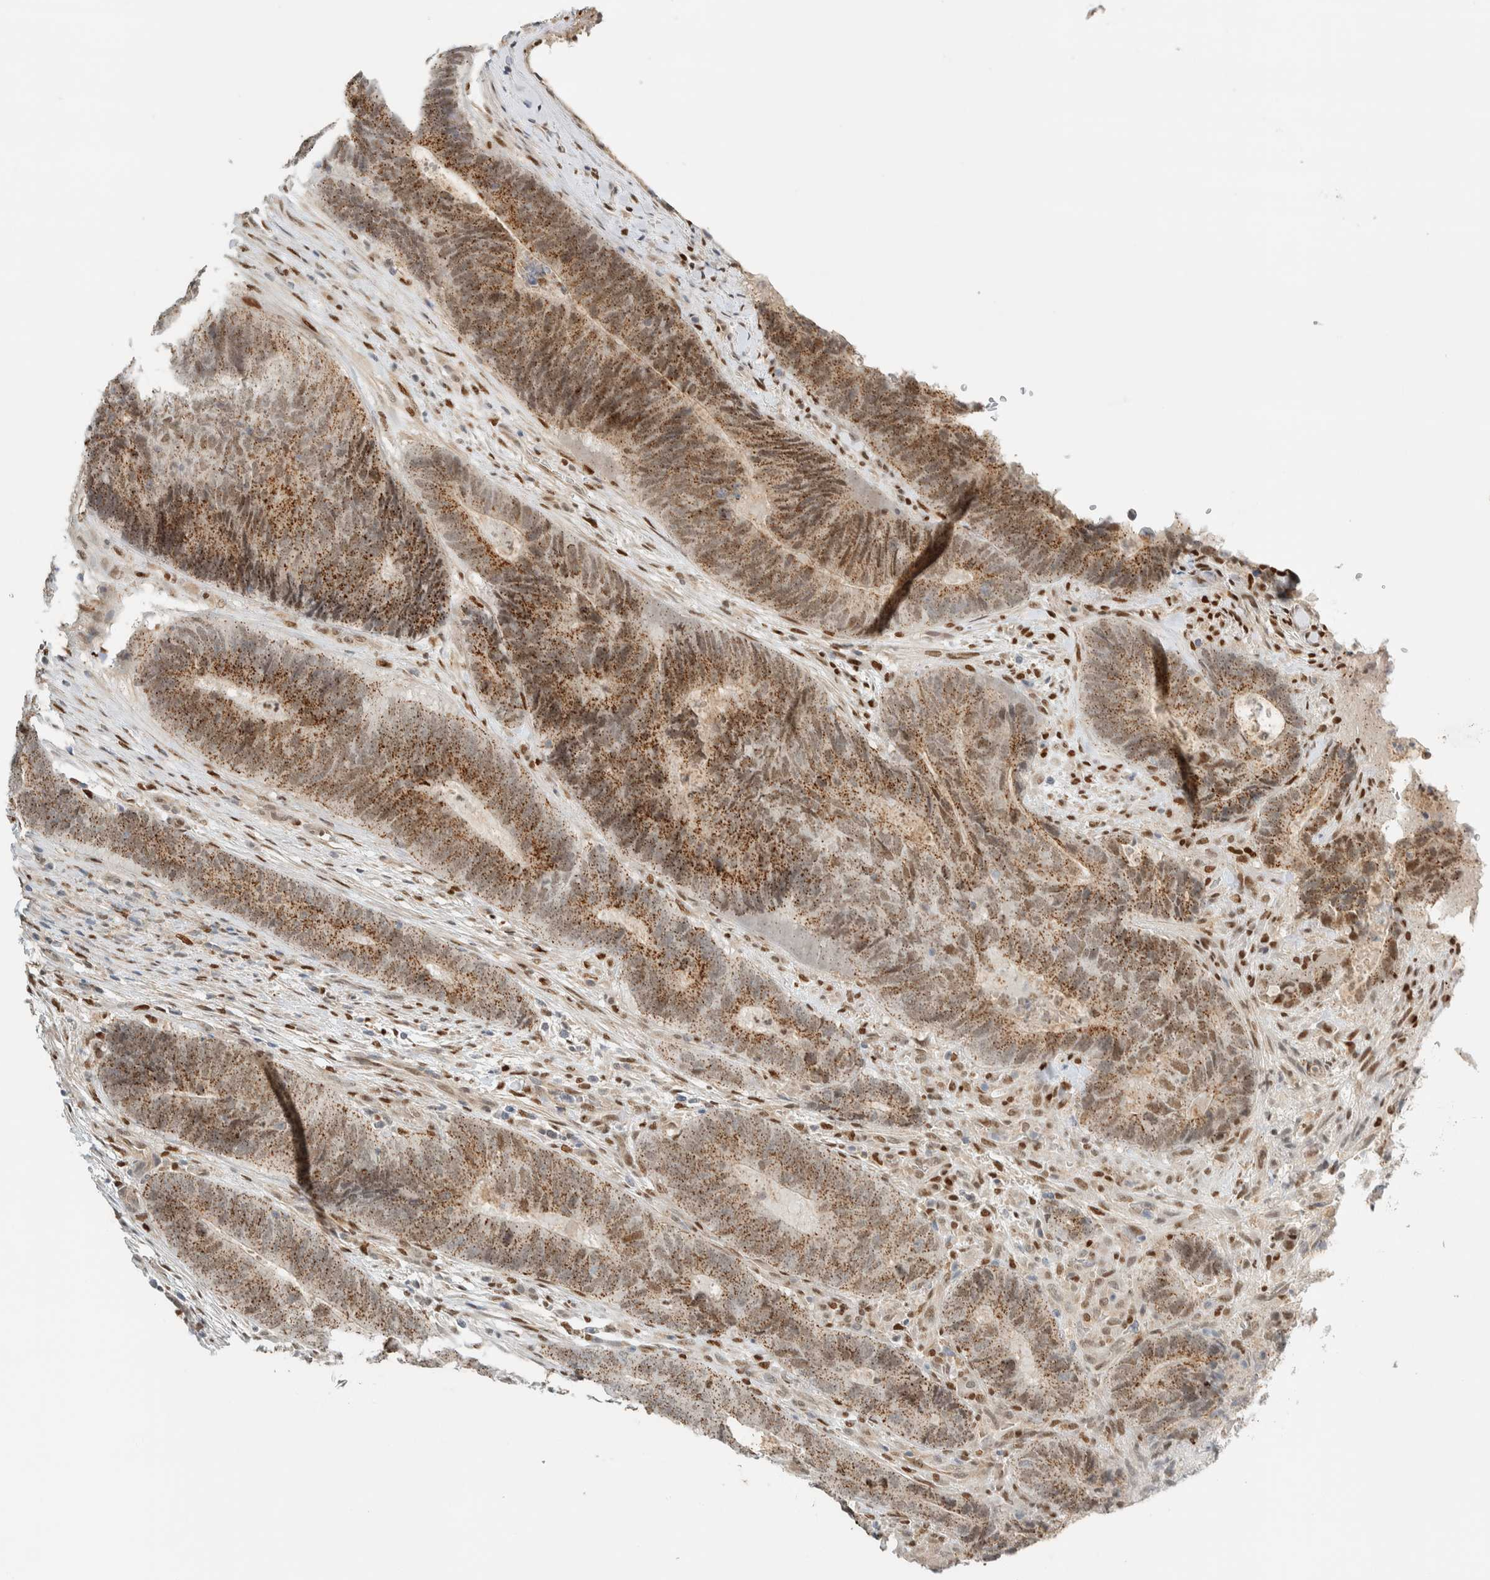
{"staining": {"intensity": "moderate", "quantity": ">75%", "location": "cytoplasmic/membranous,nuclear"}, "tissue": "colorectal cancer", "cell_type": "Tumor cells", "image_type": "cancer", "snomed": [{"axis": "morphology", "description": "Adenocarcinoma, NOS"}, {"axis": "topography", "description": "Colon"}], "caption": "Immunohistochemistry (IHC) of colorectal cancer displays medium levels of moderate cytoplasmic/membranous and nuclear staining in about >75% of tumor cells.", "gene": "TFE3", "patient": {"sex": "male", "age": 56}}